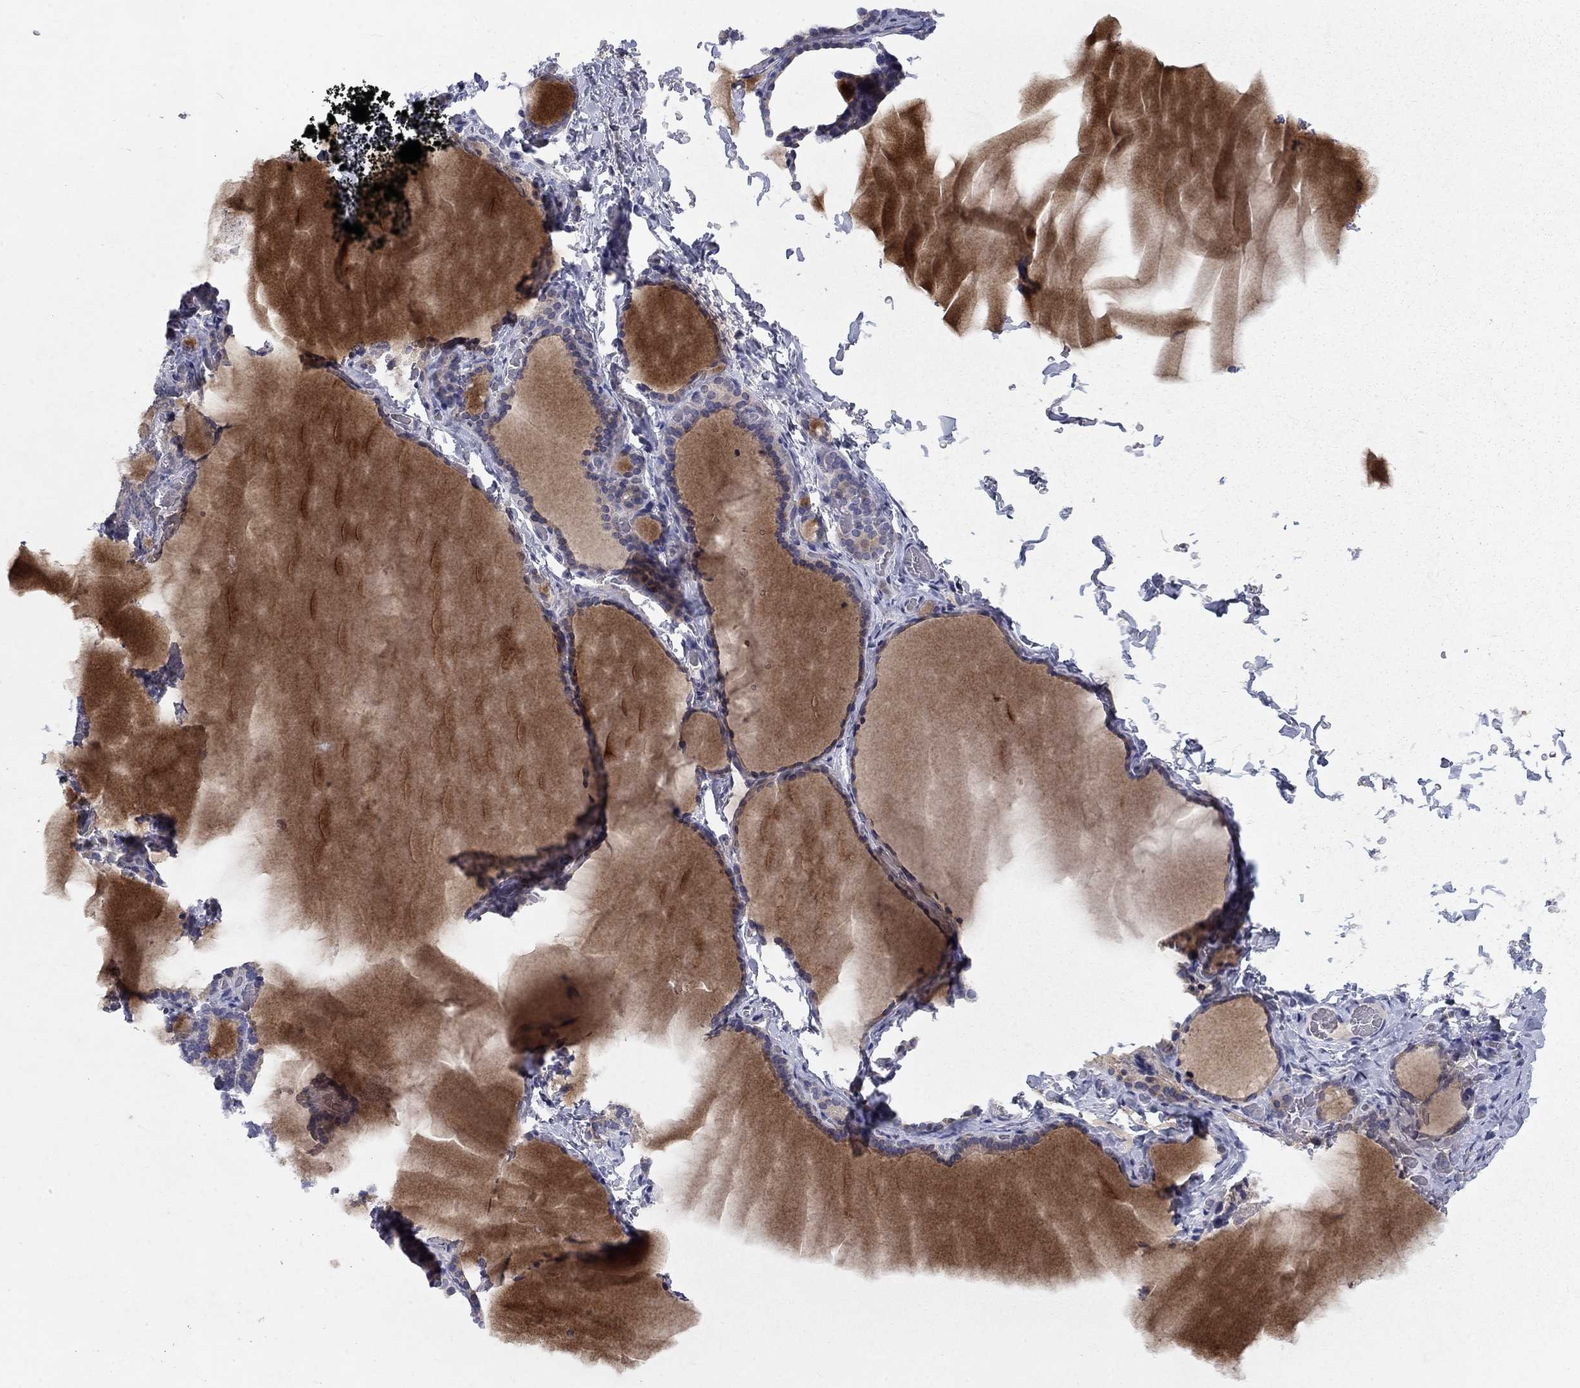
{"staining": {"intensity": "negative", "quantity": "none", "location": "none"}, "tissue": "thyroid gland", "cell_type": "Glandular cells", "image_type": "normal", "snomed": [{"axis": "morphology", "description": "Normal tissue, NOS"}, {"axis": "morphology", "description": "Hyperplasia, NOS"}, {"axis": "topography", "description": "Thyroid gland"}], "caption": "This is an immunohistochemistry micrograph of unremarkable human thyroid gland. There is no staining in glandular cells.", "gene": "CACNA1A", "patient": {"sex": "female", "age": 27}}